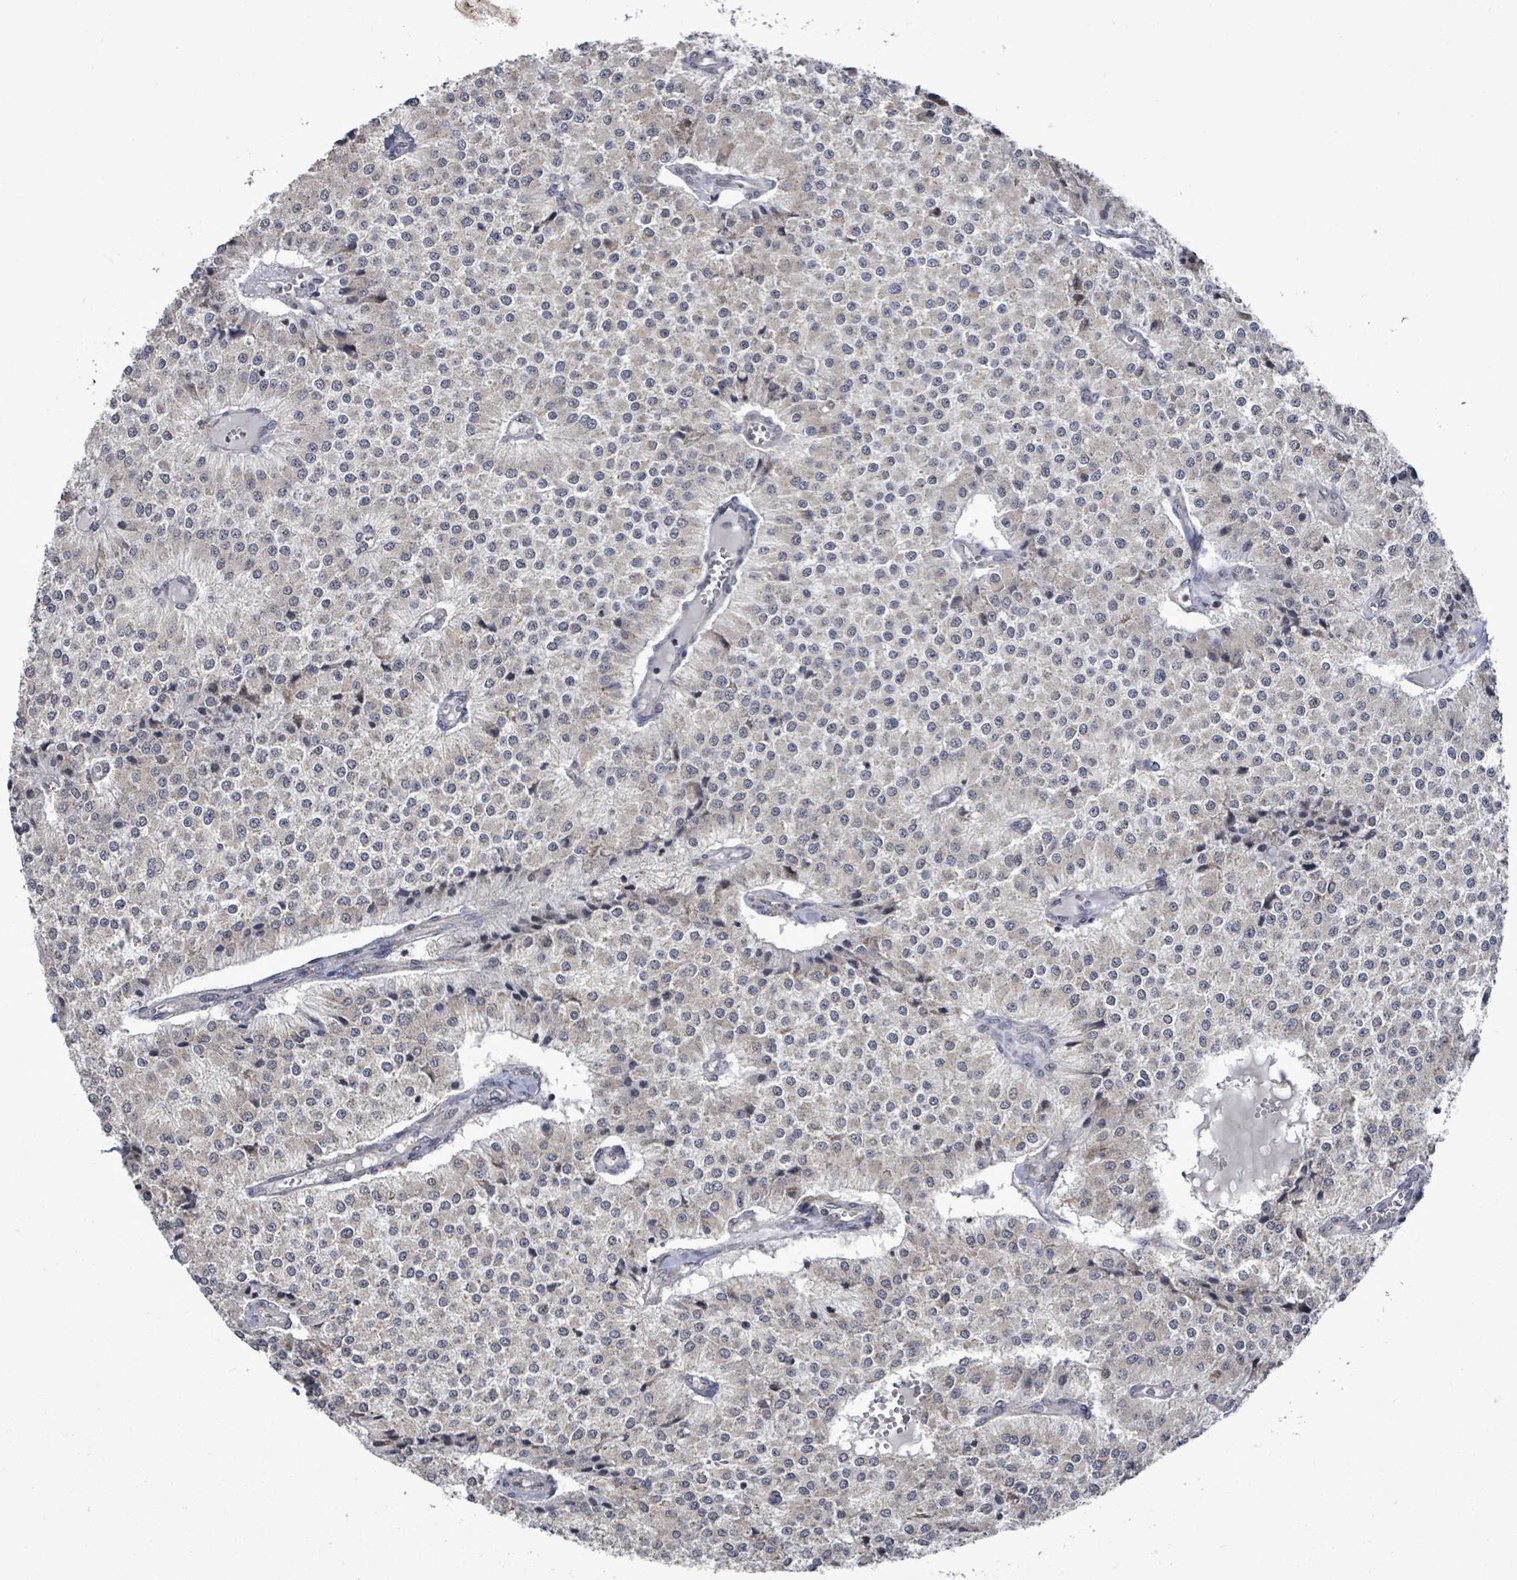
{"staining": {"intensity": "weak", "quantity": "25%-75%", "location": "cytoplasmic/membranous"}, "tissue": "carcinoid", "cell_type": "Tumor cells", "image_type": "cancer", "snomed": [{"axis": "morphology", "description": "Carcinoid, malignant, NOS"}, {"axis": "topography", "description": "Colon"}], "caption": "Carcinoid was stained to show a protein in brown. There is low levels of weak cytoplasmic/membranous positivity in about 25%-75% of tumor cells.", "gene": "POMGNT2", "patient": {"sex": "female", "age": 52}}